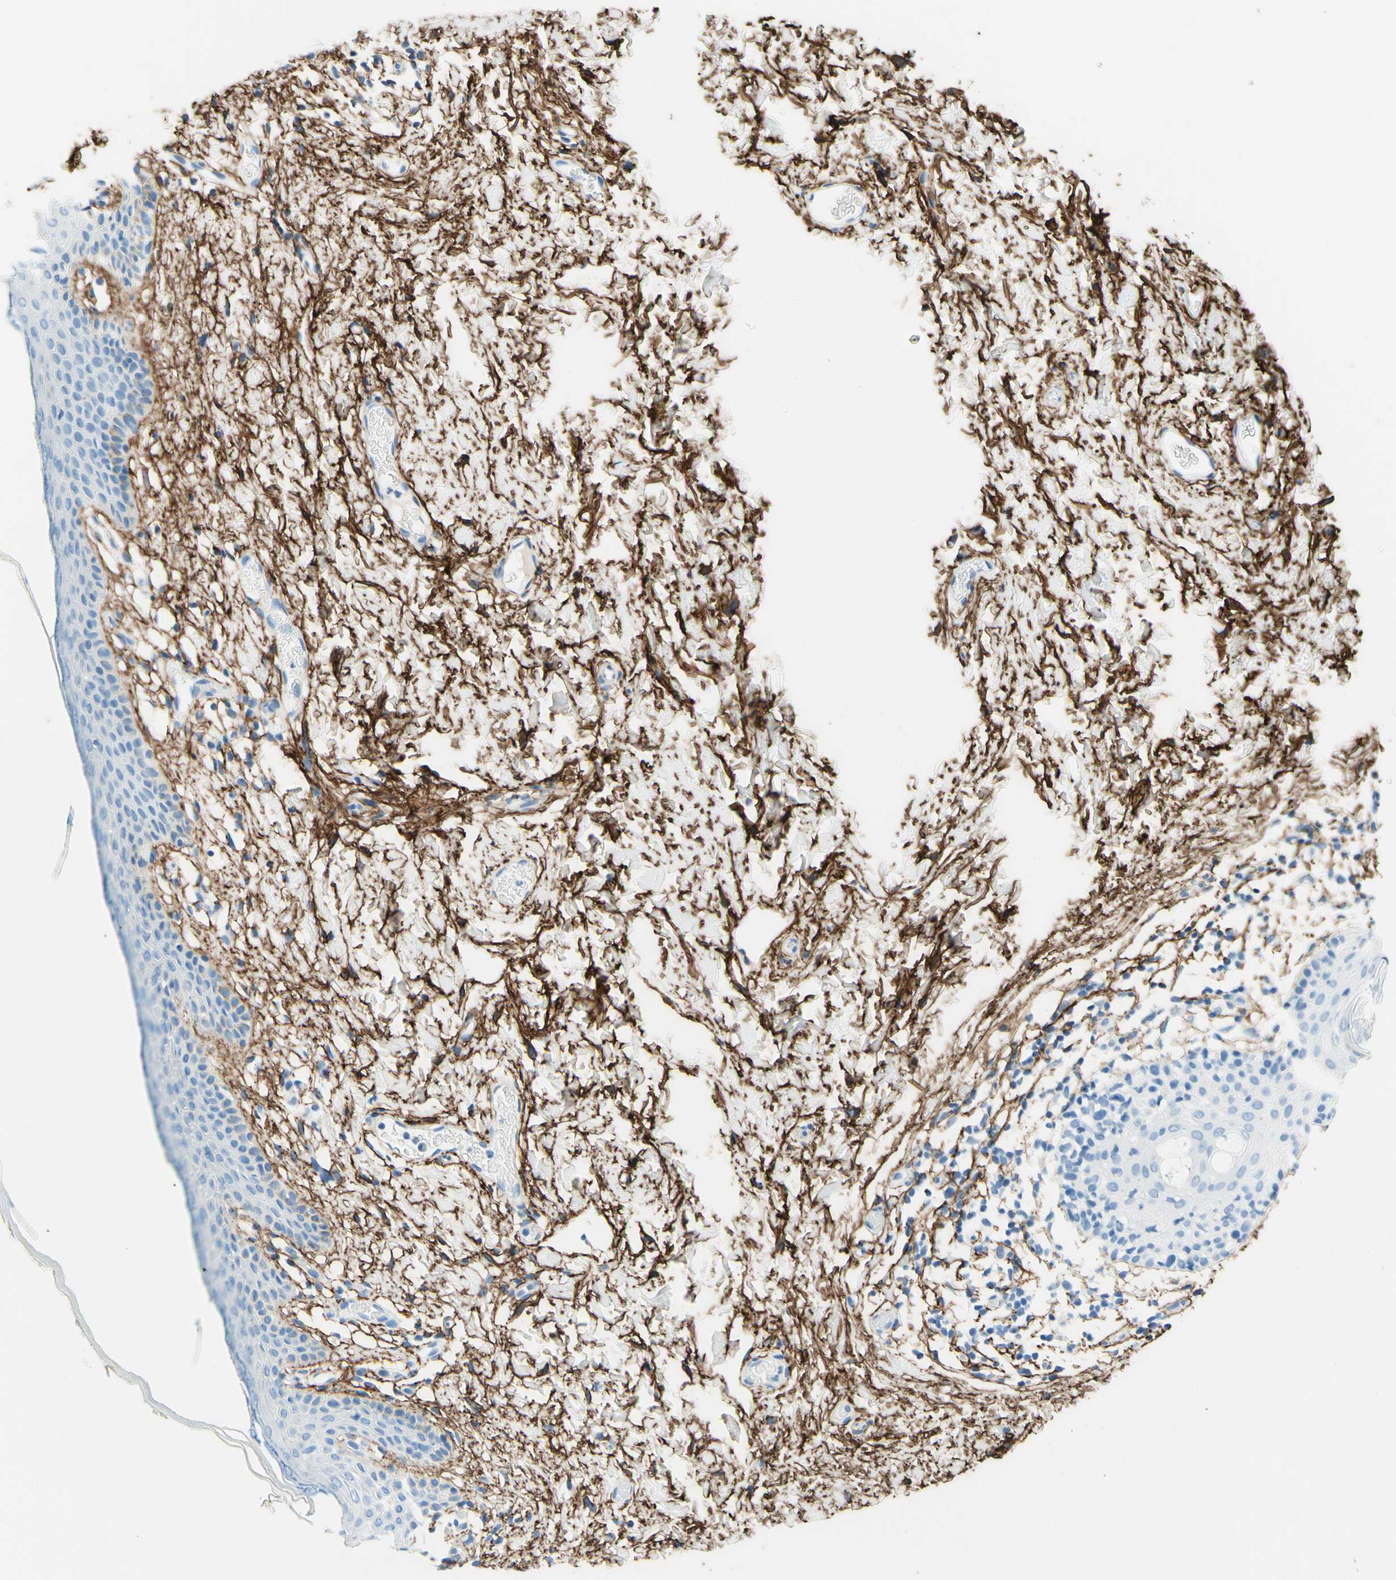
{"staining": {"intensity": "negative", "quantity": "none", "location": "none"}, "tissue": "skin", "cell_type": "Epidermal cells", "image_type": "normal", "snomed": [{"axis": "morphology", "description": "Normal tissue, NOS"}, {"axis": "topography", "description": "Adipose tissue"}, {"axis": "topography", "description": "Vascular tissue"}, {"axis": "topography", "description": "Anal"}, {"axis": "topography", "description": "Peripheral nerve tissue"}], "caption": "Human skin stained for a protein using immunohistochemistry (IHC) exhibits no expression in epidermal cells.", "gene": "MFAP5", "patient": {"sex": "female", "age": 54}}